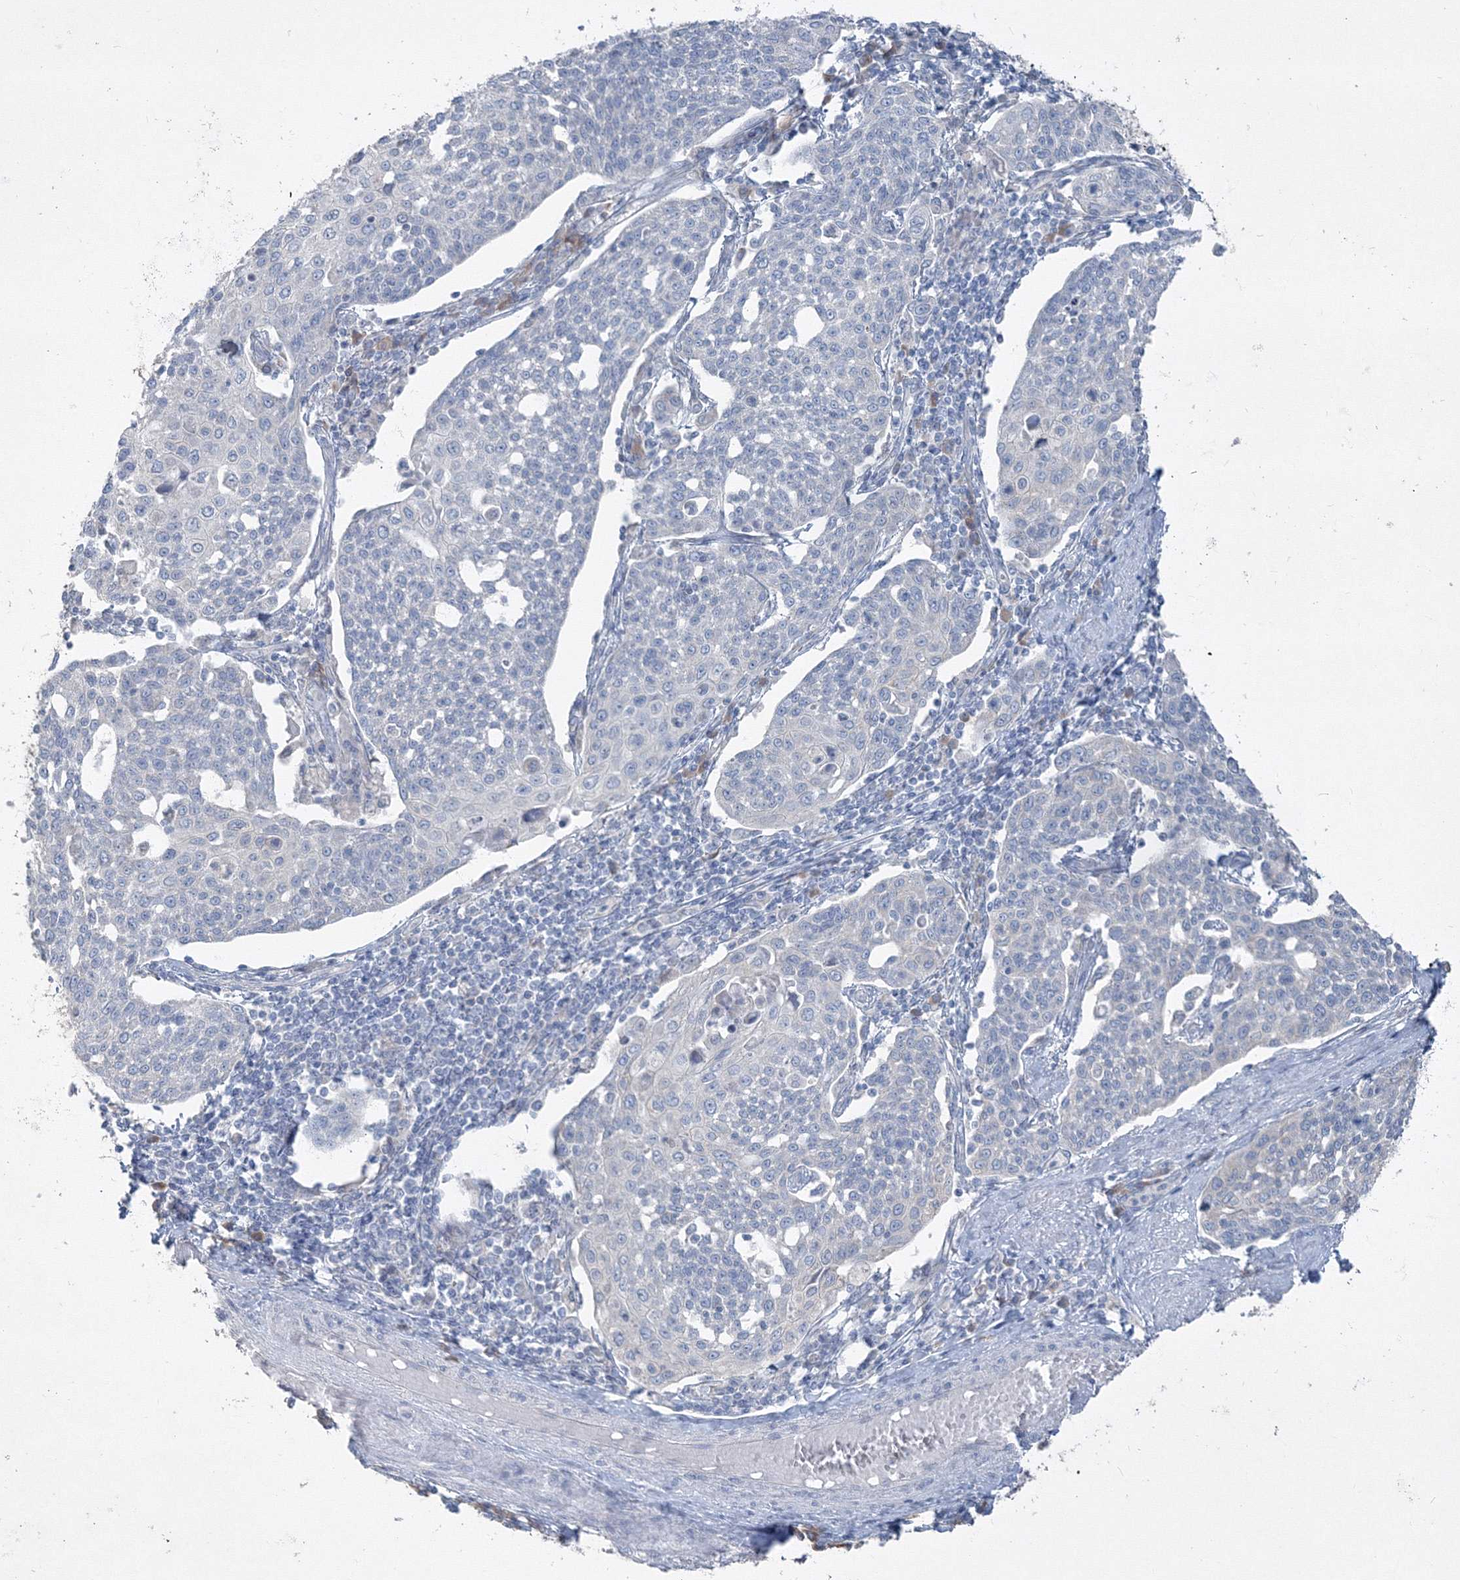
{"staining": {"intensity": "negative", "quantity": "none", "location": "none"}, "tissue": "cervical cancer", "cell_type": "Tumor cells", "image_type": "cancer", "snomed": [{"axis": "morphology", "description": "Squamous cell carcinoma, NOS"}, {"axis": "topography", "description": "Cervix"}], "caption": "IHC of cervical cancer (squamous cell carcinoma) displays no expression in tumor cells.", "gene": "IFNAR1", "patient": {"sex": "female", "age": 34}}